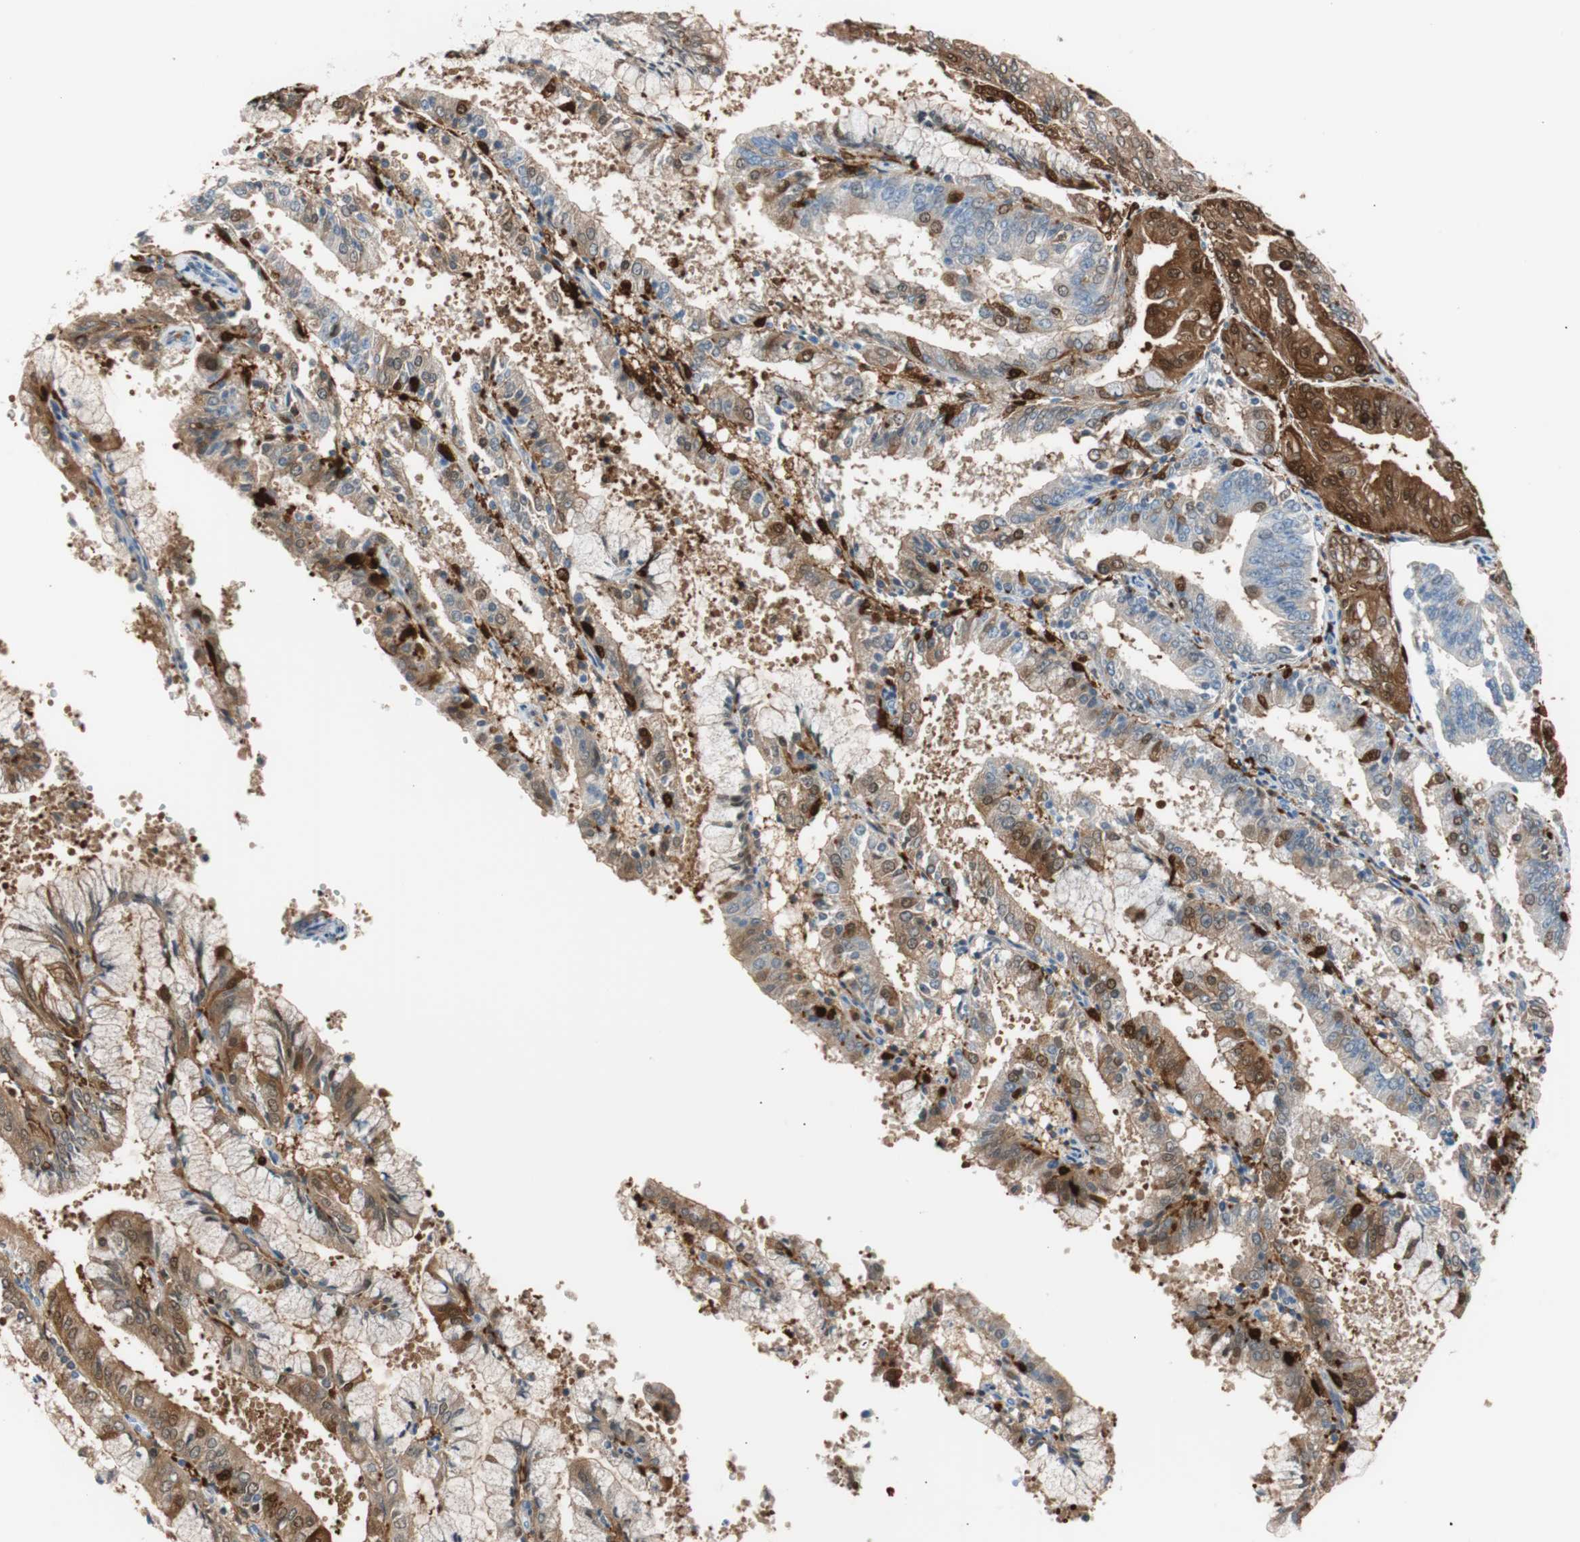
{"staining": {"intensity": "strong", "quantity": "25%-75%", "location": "cytoplasmic/membranous,nuclear"}, "tissue": "endometrial cancer", "cell_type": "Tumor cells", "image_type": "cancer", "snomed": [{"axis": "morphology", "description": "Adenocarcinoma, NOS"}, {"axis": "topography", "description": "Endometrium"}], "caption": "An image of endometrial cancer stained for a protein shows strong cytoplasmic/membranous and nuclear brown staining in tumor cells.", "gene": "IL18", "patient": {"sex": "female", "age": 63}}